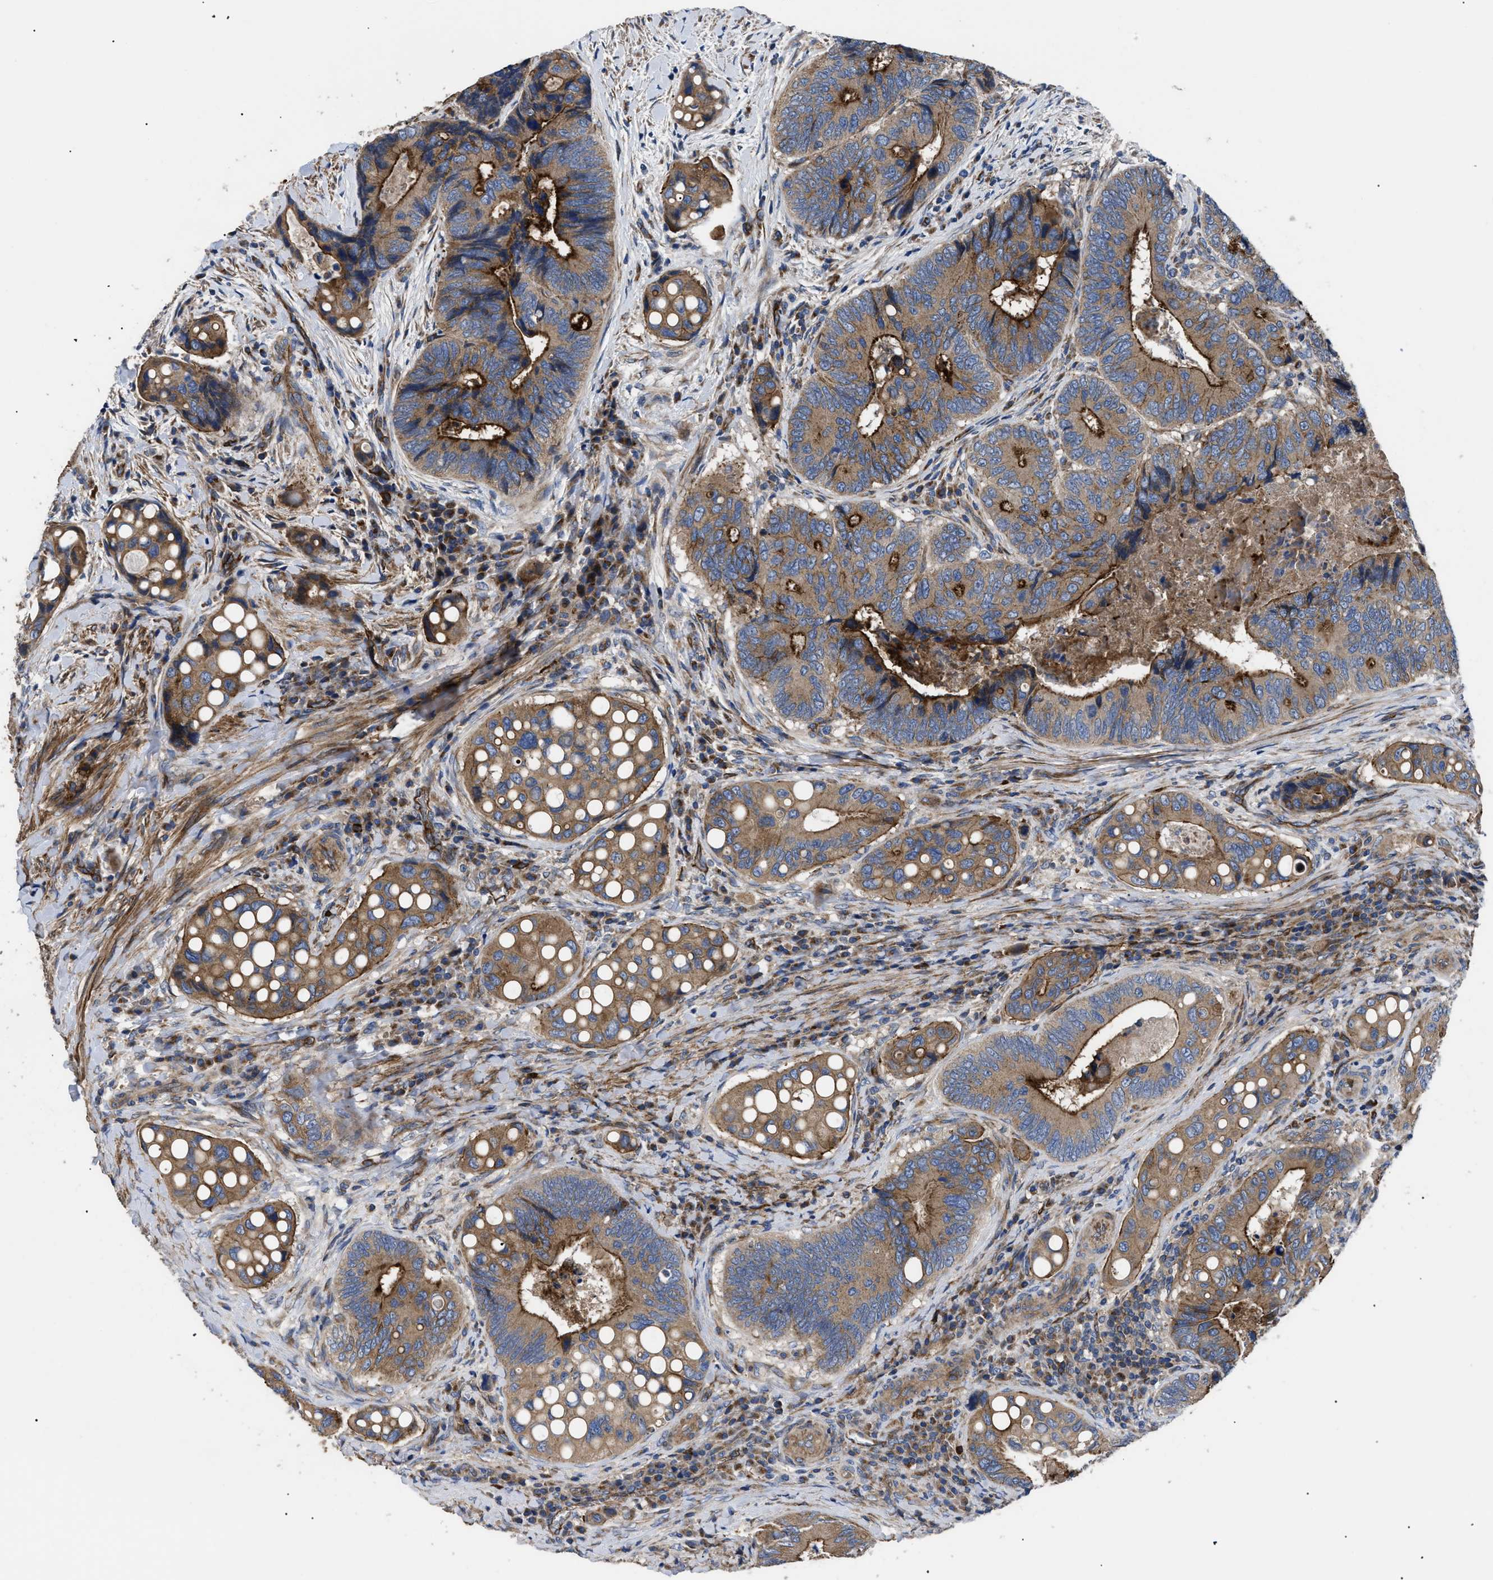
{"staining": {"intensity": "strong", "quantity": ">75%", "location": "cytoplasmic/membranous"}, "tissue": "colorectal cancer", "cell_type": "Tumor cells", "image_type": "cancer", "snomed": [{"axis": "morphology", "description": "Inflammation, NOS"}, {"axis": "morphology", "description": "Adenocarcinoma, NOS"}, {"axis": "topography", "description": "Colon"}], "caption": "Immunohistochemical staining of human colorectal adenocarcinoma demonstrates high levels of strong cytoplasmic/membranous protein staining in approximately >75% of tumor cells. Immunohistochemistry stains the protein in brown and the nuclei are stained blue.", "gene": "NT5E", "patient": {"sex": "male", "age": 72}}